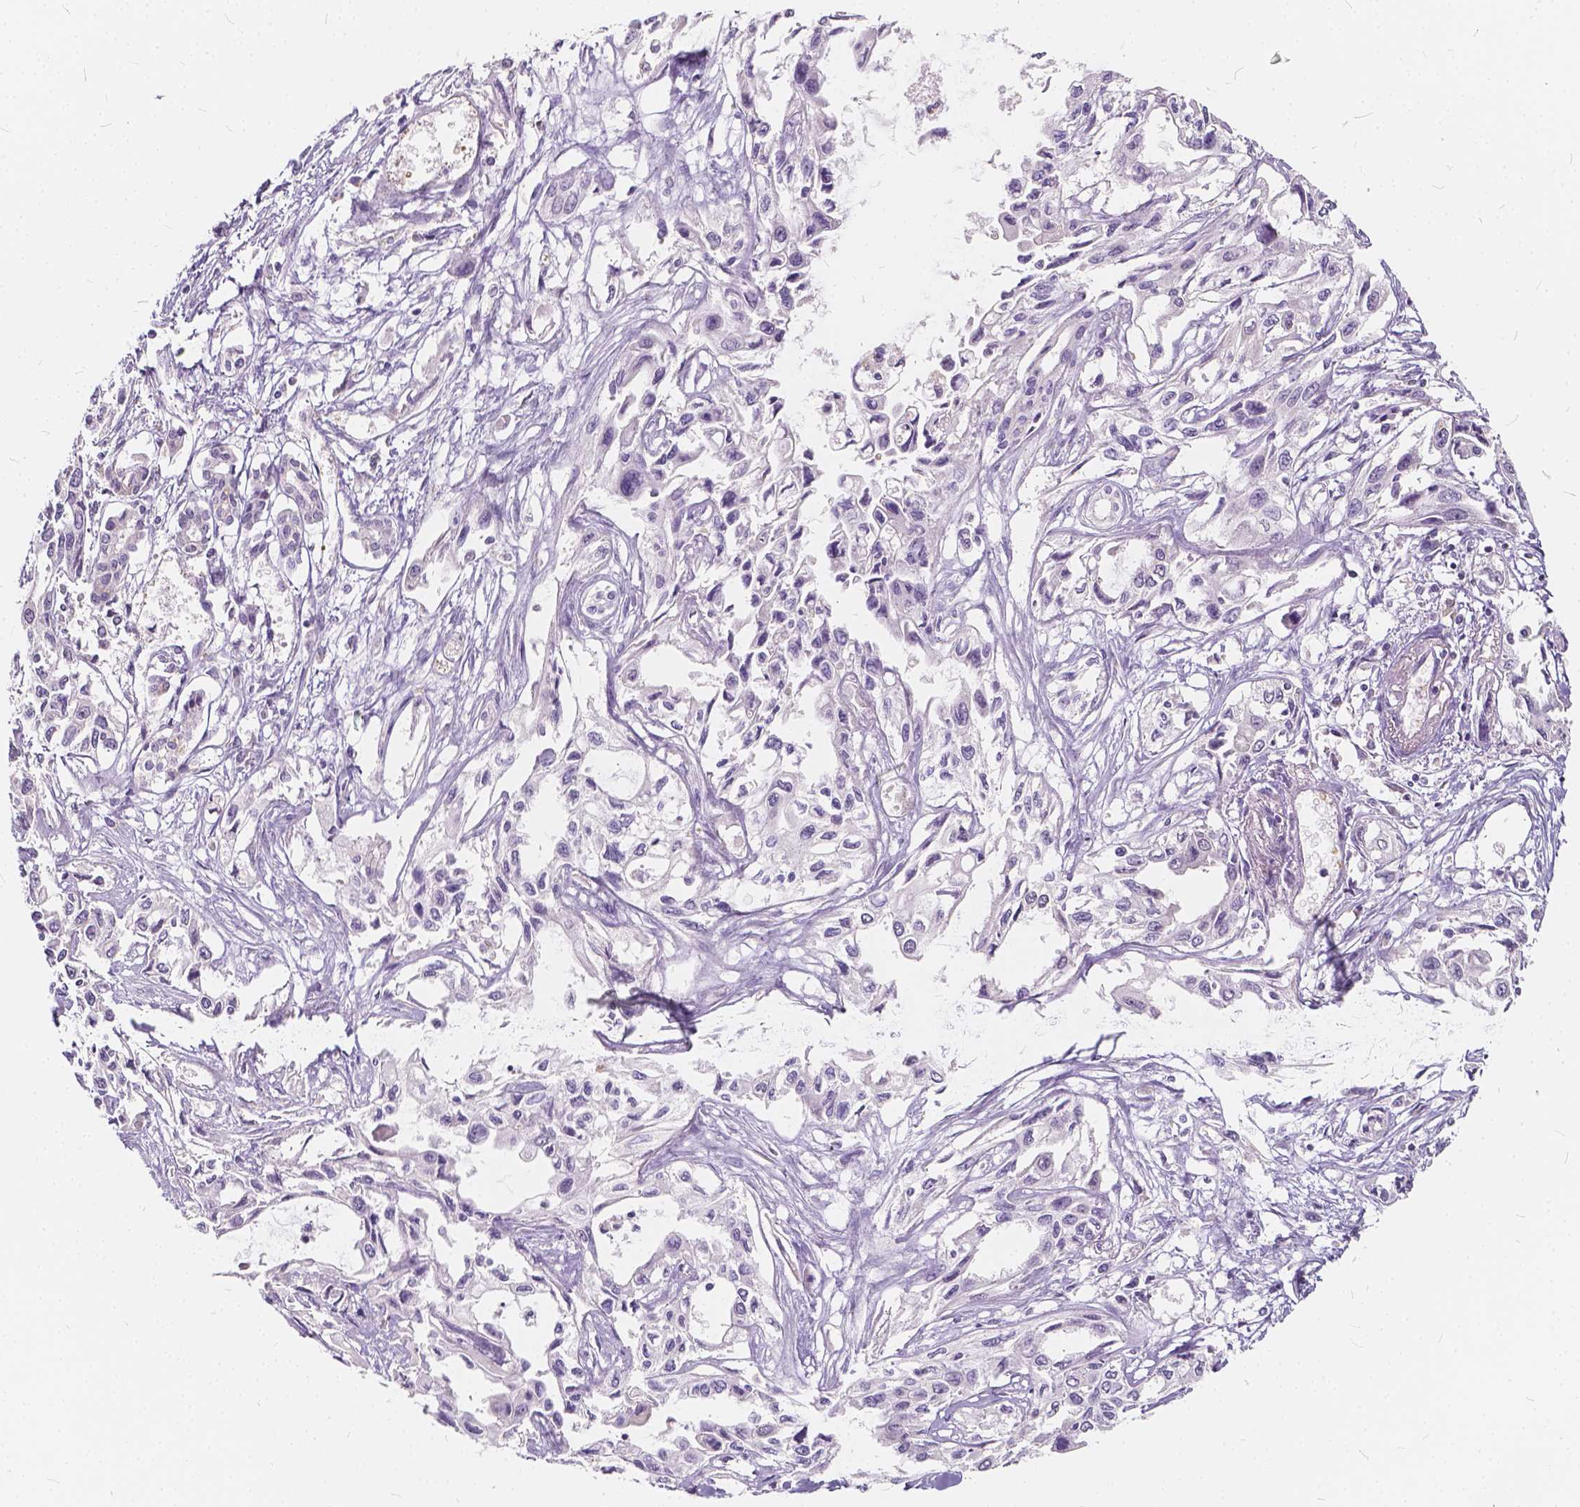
{"staining": {"intensity": "negative", "quantity": "none", "location": "none"}, "tissue": "pancreatic cancer", "cell_type": "Tumor cells", "image_type": "cancer", "snomed": [{"axis": "morphology", "description": "Adenocarcinoma, NOS"}, {"axis": "topography", "description": "Pancreas"}], "caption": "Immunohistochemistry of pancreatic adenocarcinoma exhibits no positivity in tumor cells.", "gene": "KIAA0513", "patient": {"sex": "female", "age": 55}}